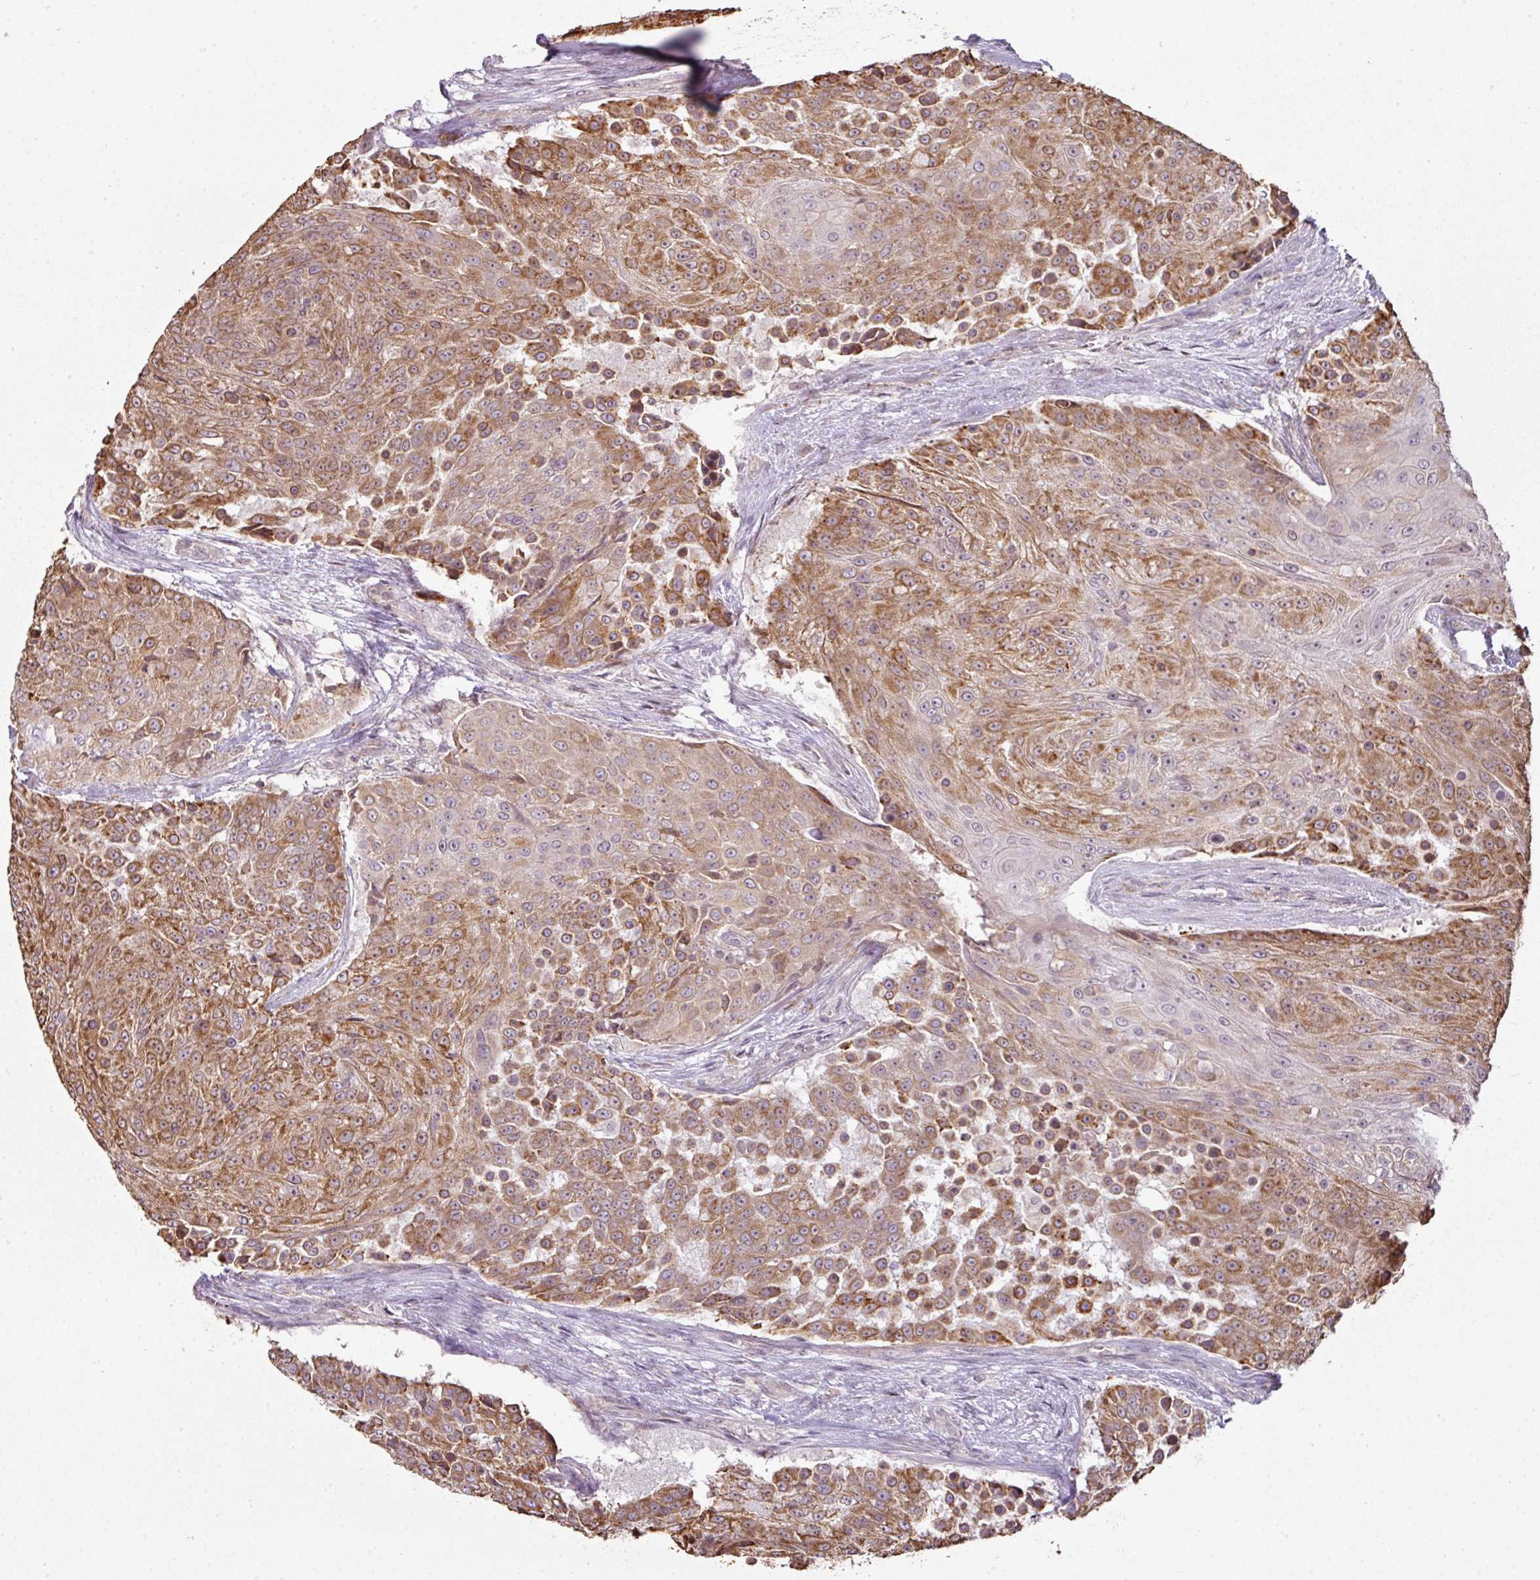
{"staining": {"intensity": "moderate", "quantity": ">75%", "location": "cytoplasmic/membranous"}, "tissue": "urothelial cancer", "cell_type": "Tumor cells", "image_type": "cancer", "snomed": [{"axis": "morphology", "description": "Urothelial carcinoma, High grade"}, {"axis": "topography", "description": "Urinary bladder"}], "caption": "DAB immunohistochemical staining of urothelial cancer reveals moderate cytoplasmic/membranous protein staining in about >75% of tumor cells. The staining was performed using DAB, with brown indicating positive protein expression. Nuclei are stained blue with hematoxylin.", "gene": "CXCR5", "patient": {"sex": "female", "age": 63}}